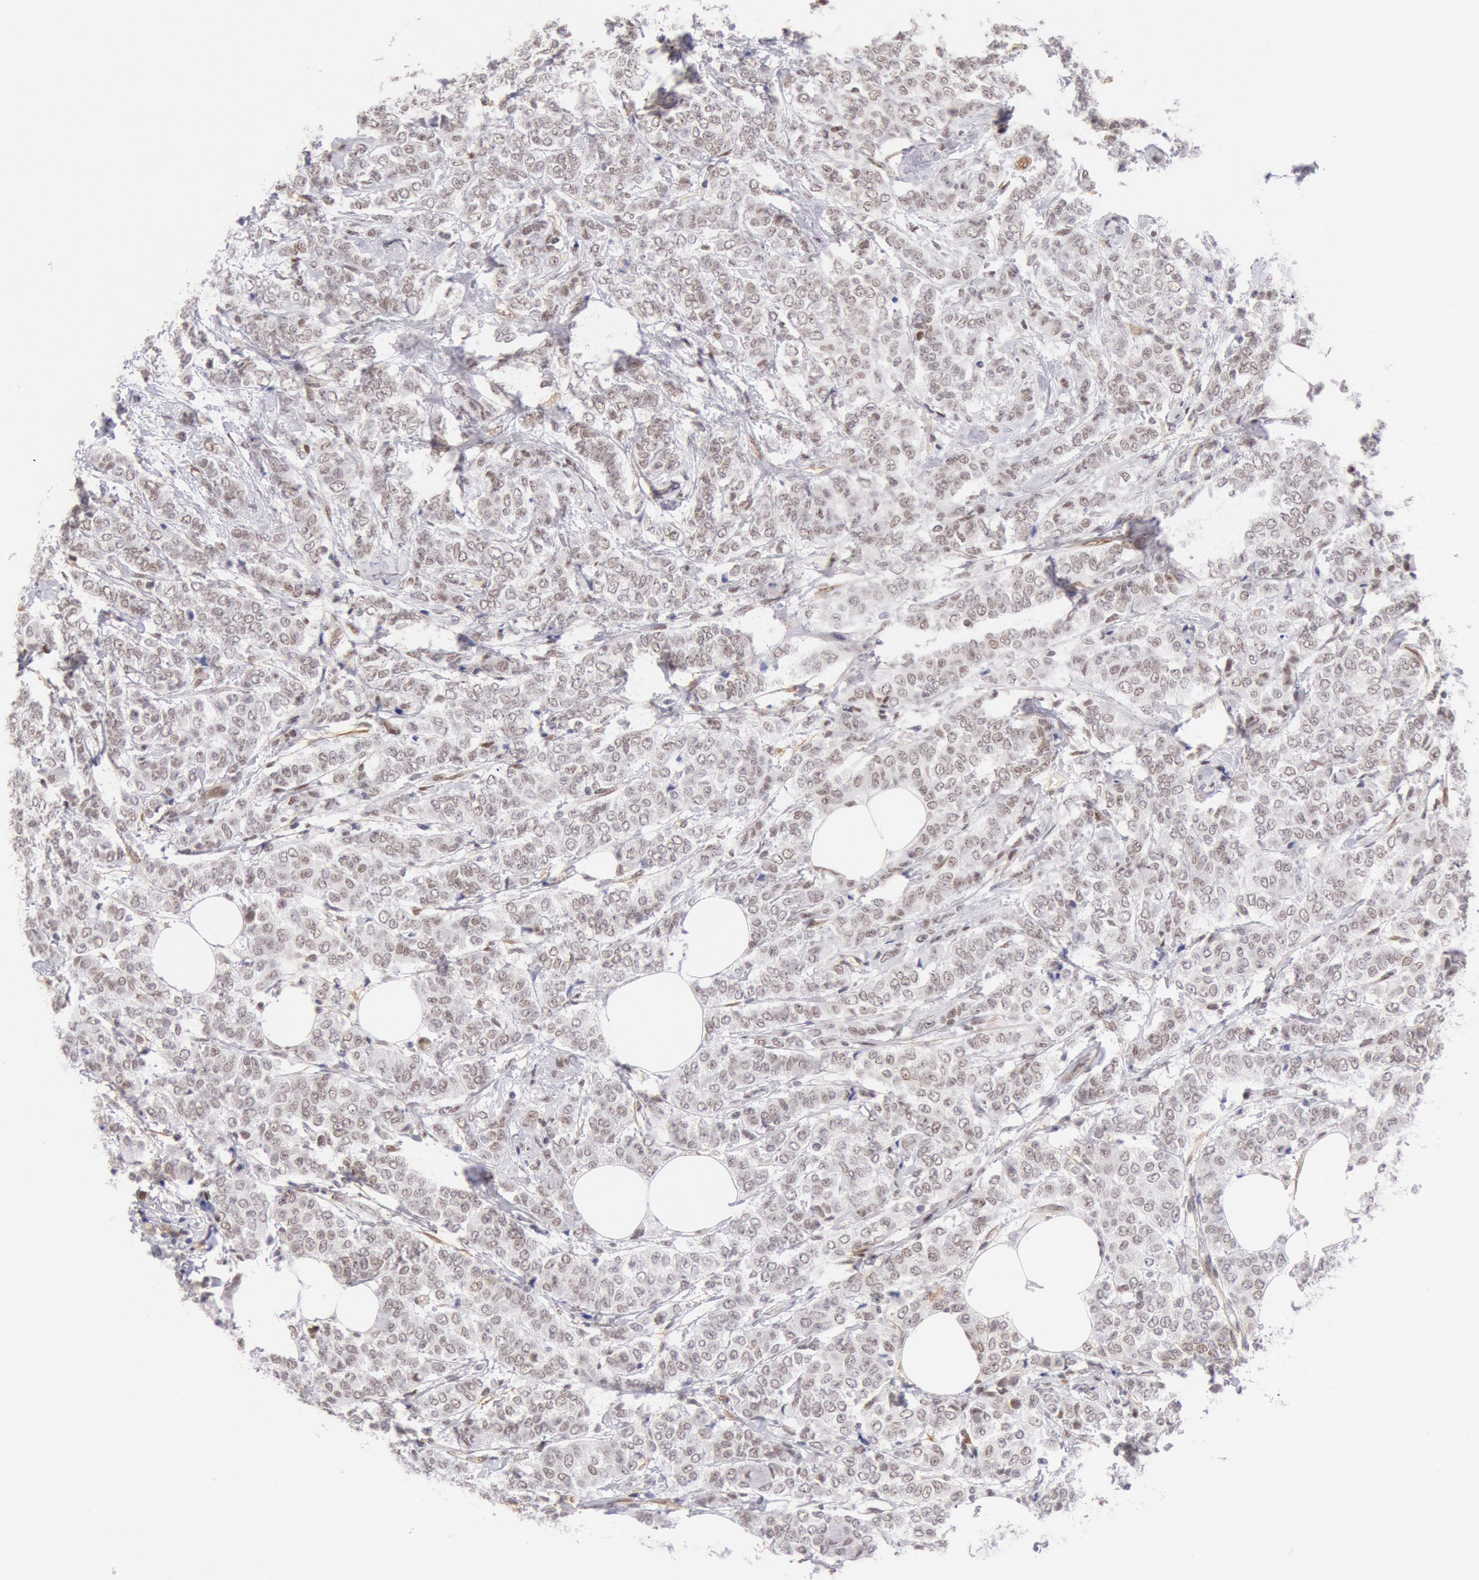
{"staining": {"intensity": "weak", "quantity": ">75%", "location": "nuclear"}, "tissue": "breast cancer", "cell_type": "Tumor cells", "image_type": "cancer", "snomed": [{"axis": "morphology", "description": "Lobular carcinoma"}, {"axis": "topography", "description": "Breast"}], "caption": "Brown immunohistochemical staining in breast lobular carcinoma reveals weak nuclear expression in about >75% of tumor cells. Nuclei are stained in blue.", "gene": "CDKN2B", "patient": {"sex": "female", "age": 60}}